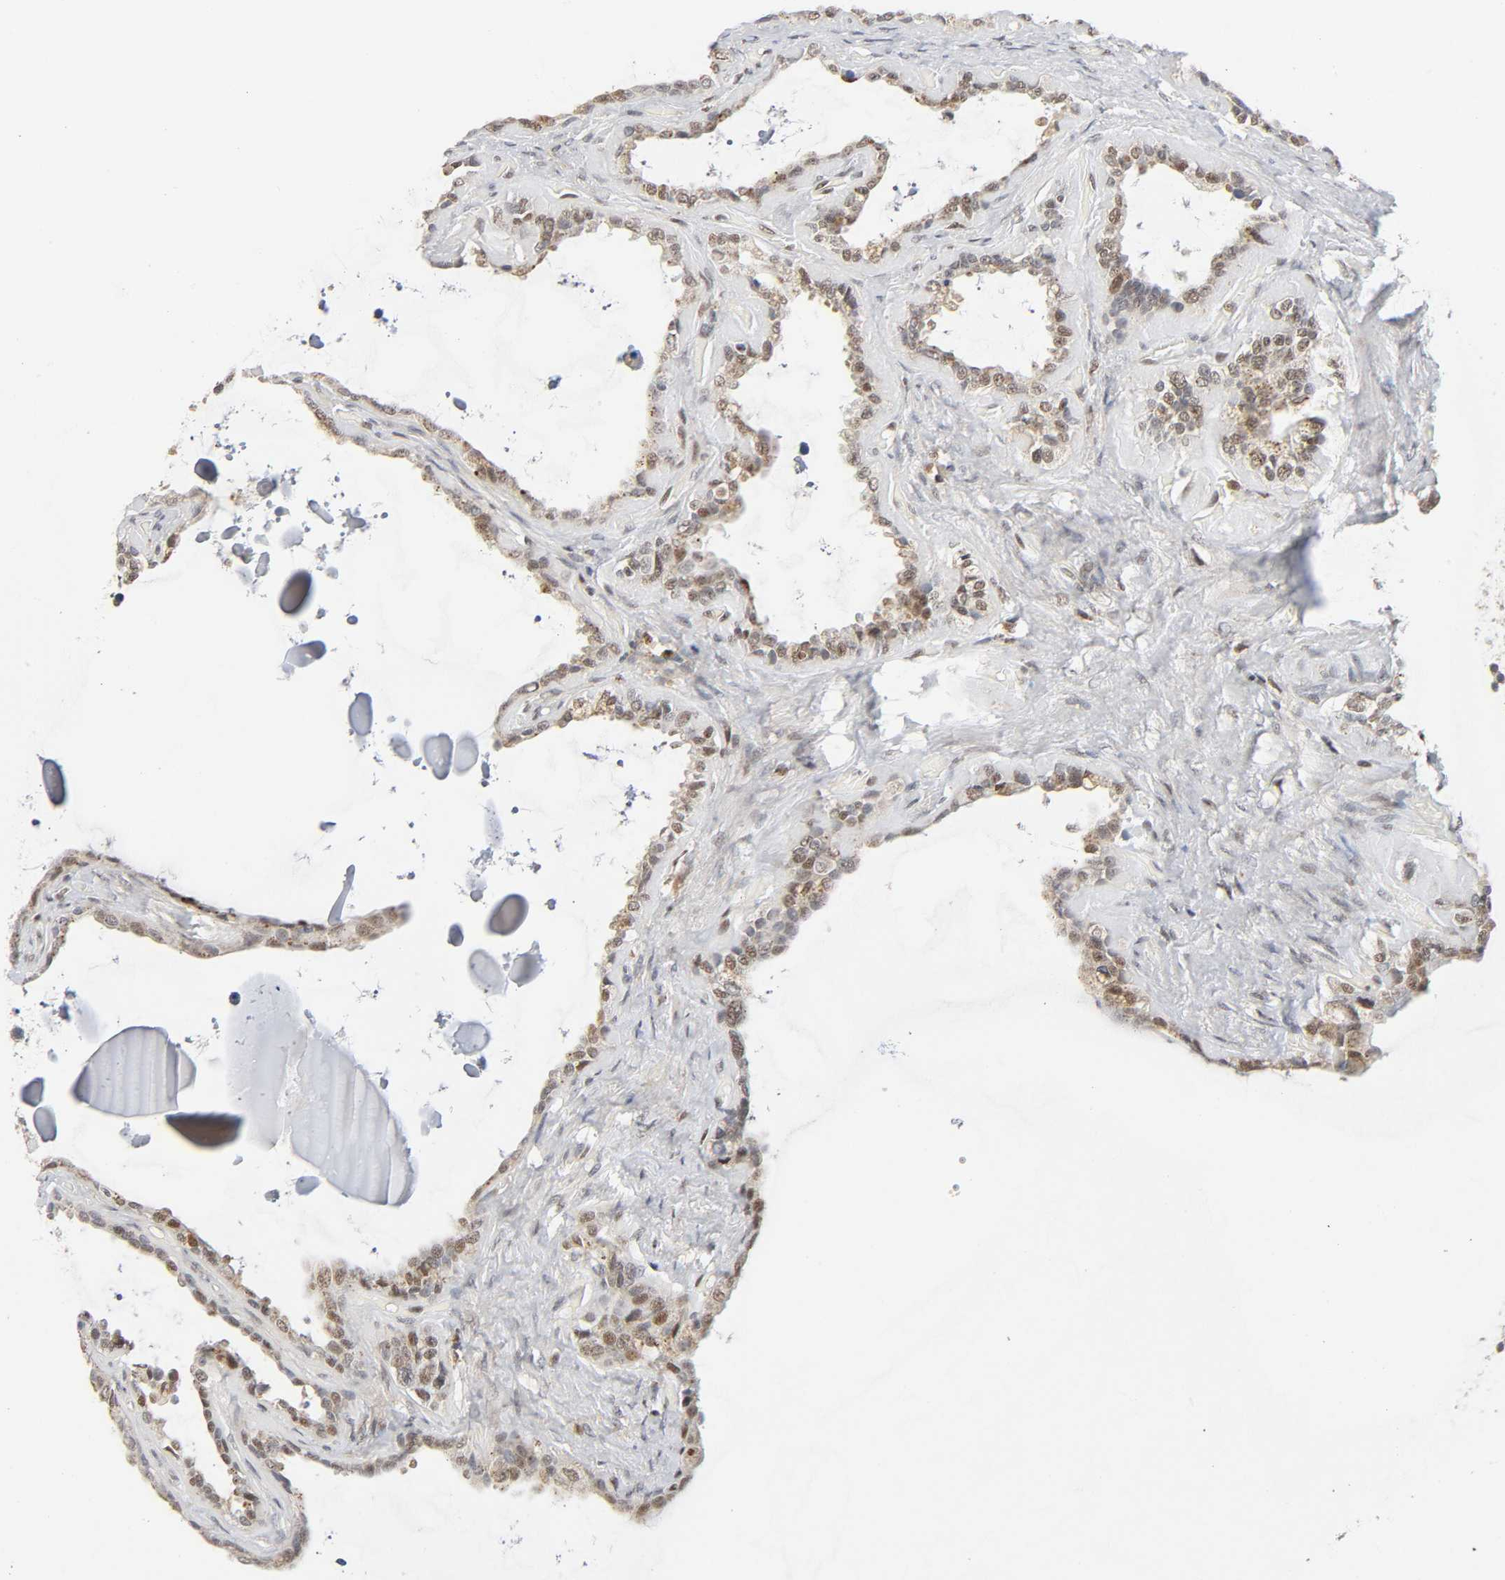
{"staining": {"intensity": "weak", "quantity": "25%-75%", "location": "nuclear"}, "tissue": "seminal vesicle", "cell_type": "Glandular cells", "image_type": "normal", "snomed": [{"axis": "morphology", "description": "Normal tissue, NOS"}, {"axis": "morphology", "description": "Inflammation, NOS"}, {"axis": "topography", "description": "Urinary bladder"}, {"axis": "topography", "description": "Prostate"}, {"axis": "topography", "description": "Seminal veicle"}], "caption": "Protein staining of normal seminal vesicle demonstrates weak nuclear expression in approximately 25%-75% of glandular cells.", "gene": "KAT2B", "patient": {"sex": "male", "age": 82}}